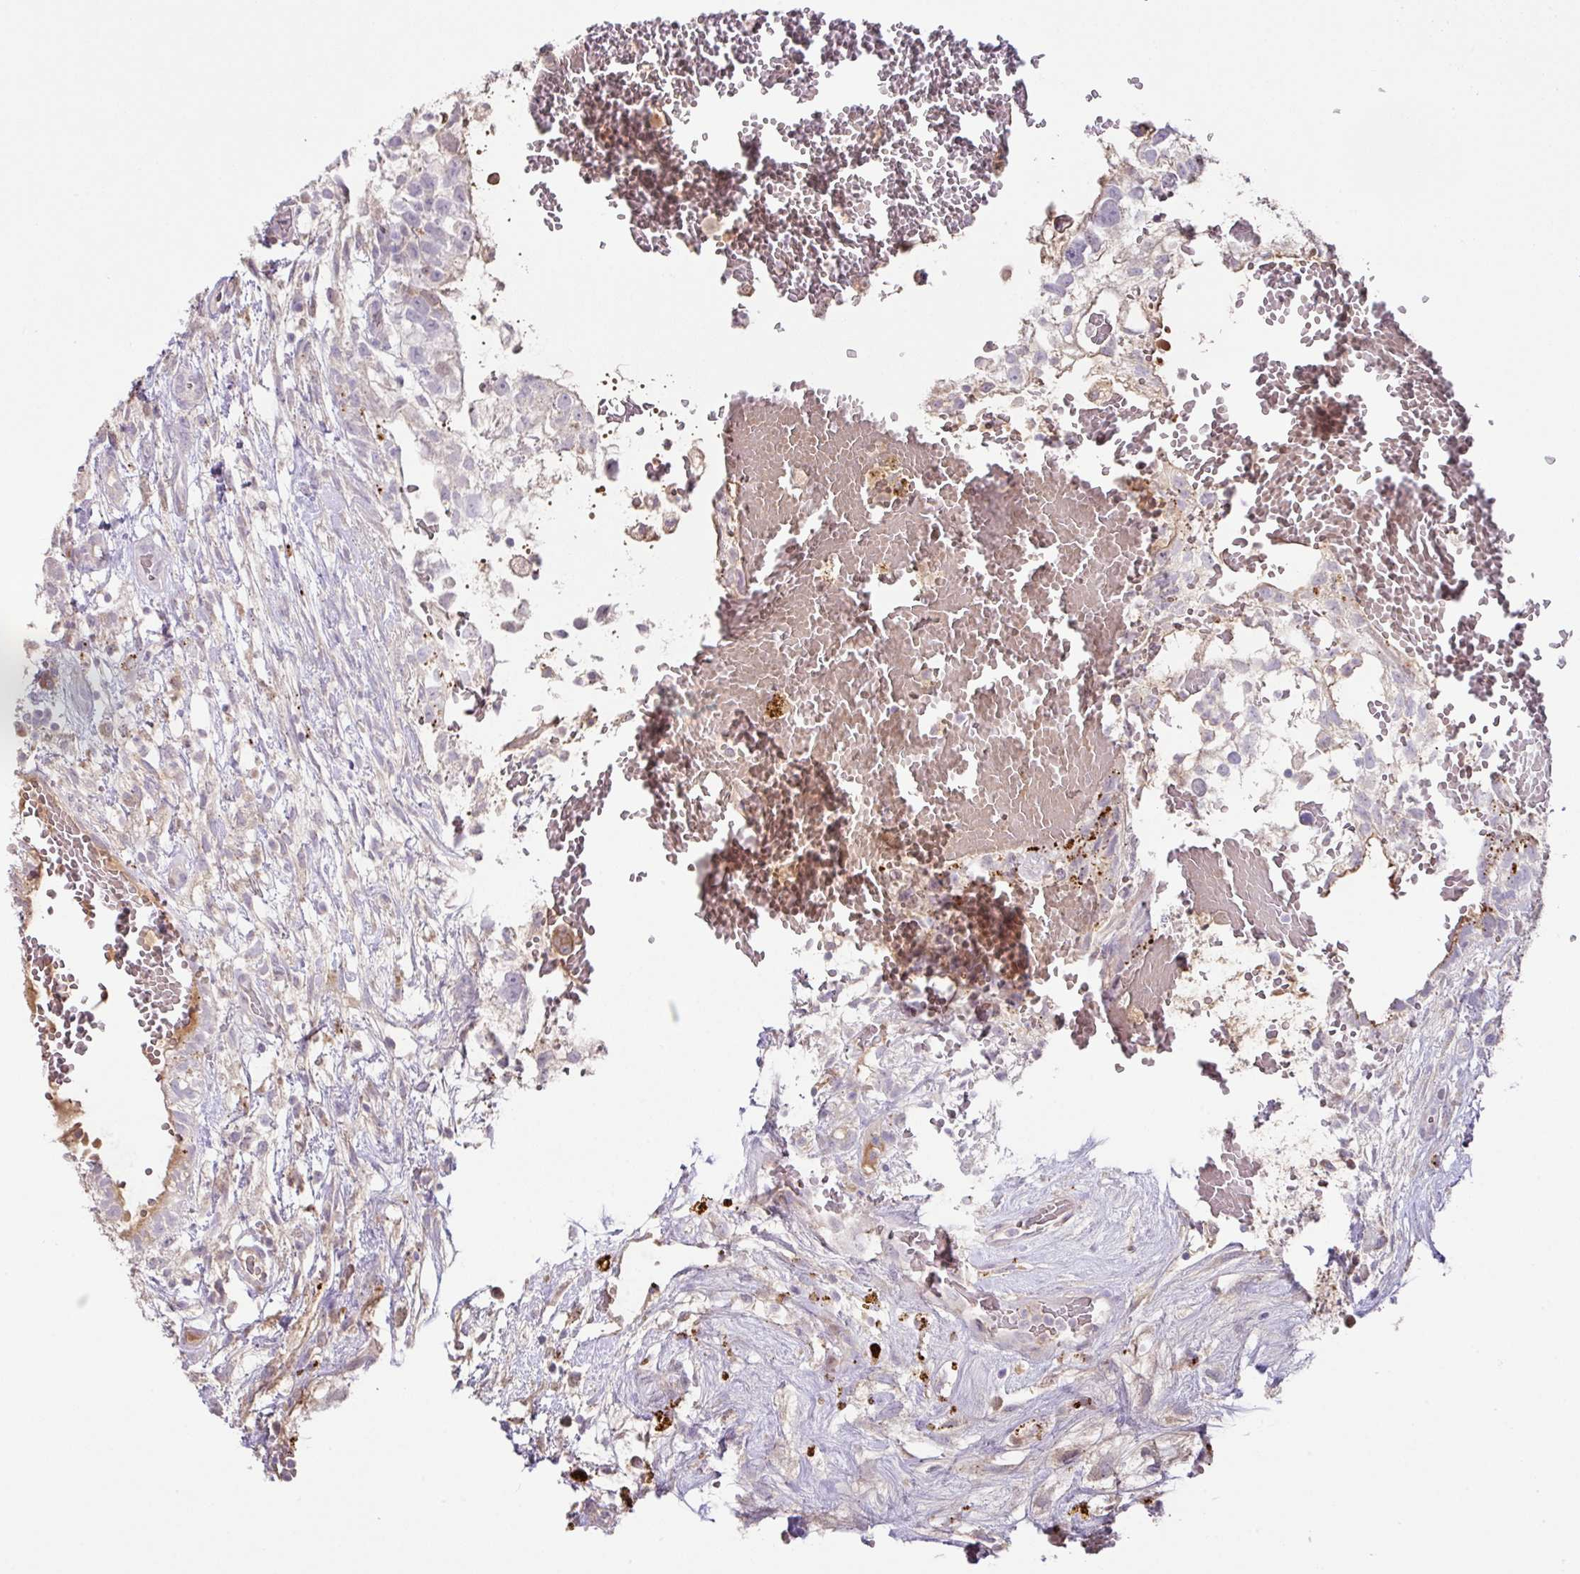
{"staining": {"intensity": "negative", "quantity": "none", "location": "none"}, "tissue": "testis cancer", "cell_type": "Tumor cells", "image_type": "cancer", "snomed": [{"axis": "morphology", "description": "Normal tissue, NOS"}, {"axis": "morphology", "description": "Carcinoma, Embryonal, NOS"}, {"axis": "topography", "description": "Testis"}], "caption": "There is no significant positivity in tumor cells of testis cancer (embryonal carcinoma). (Brightfield microscopy of DAB IHC at high magnification).", "gene": "PLEKHH3", "patient": {"sex": "male", "age": 32}}